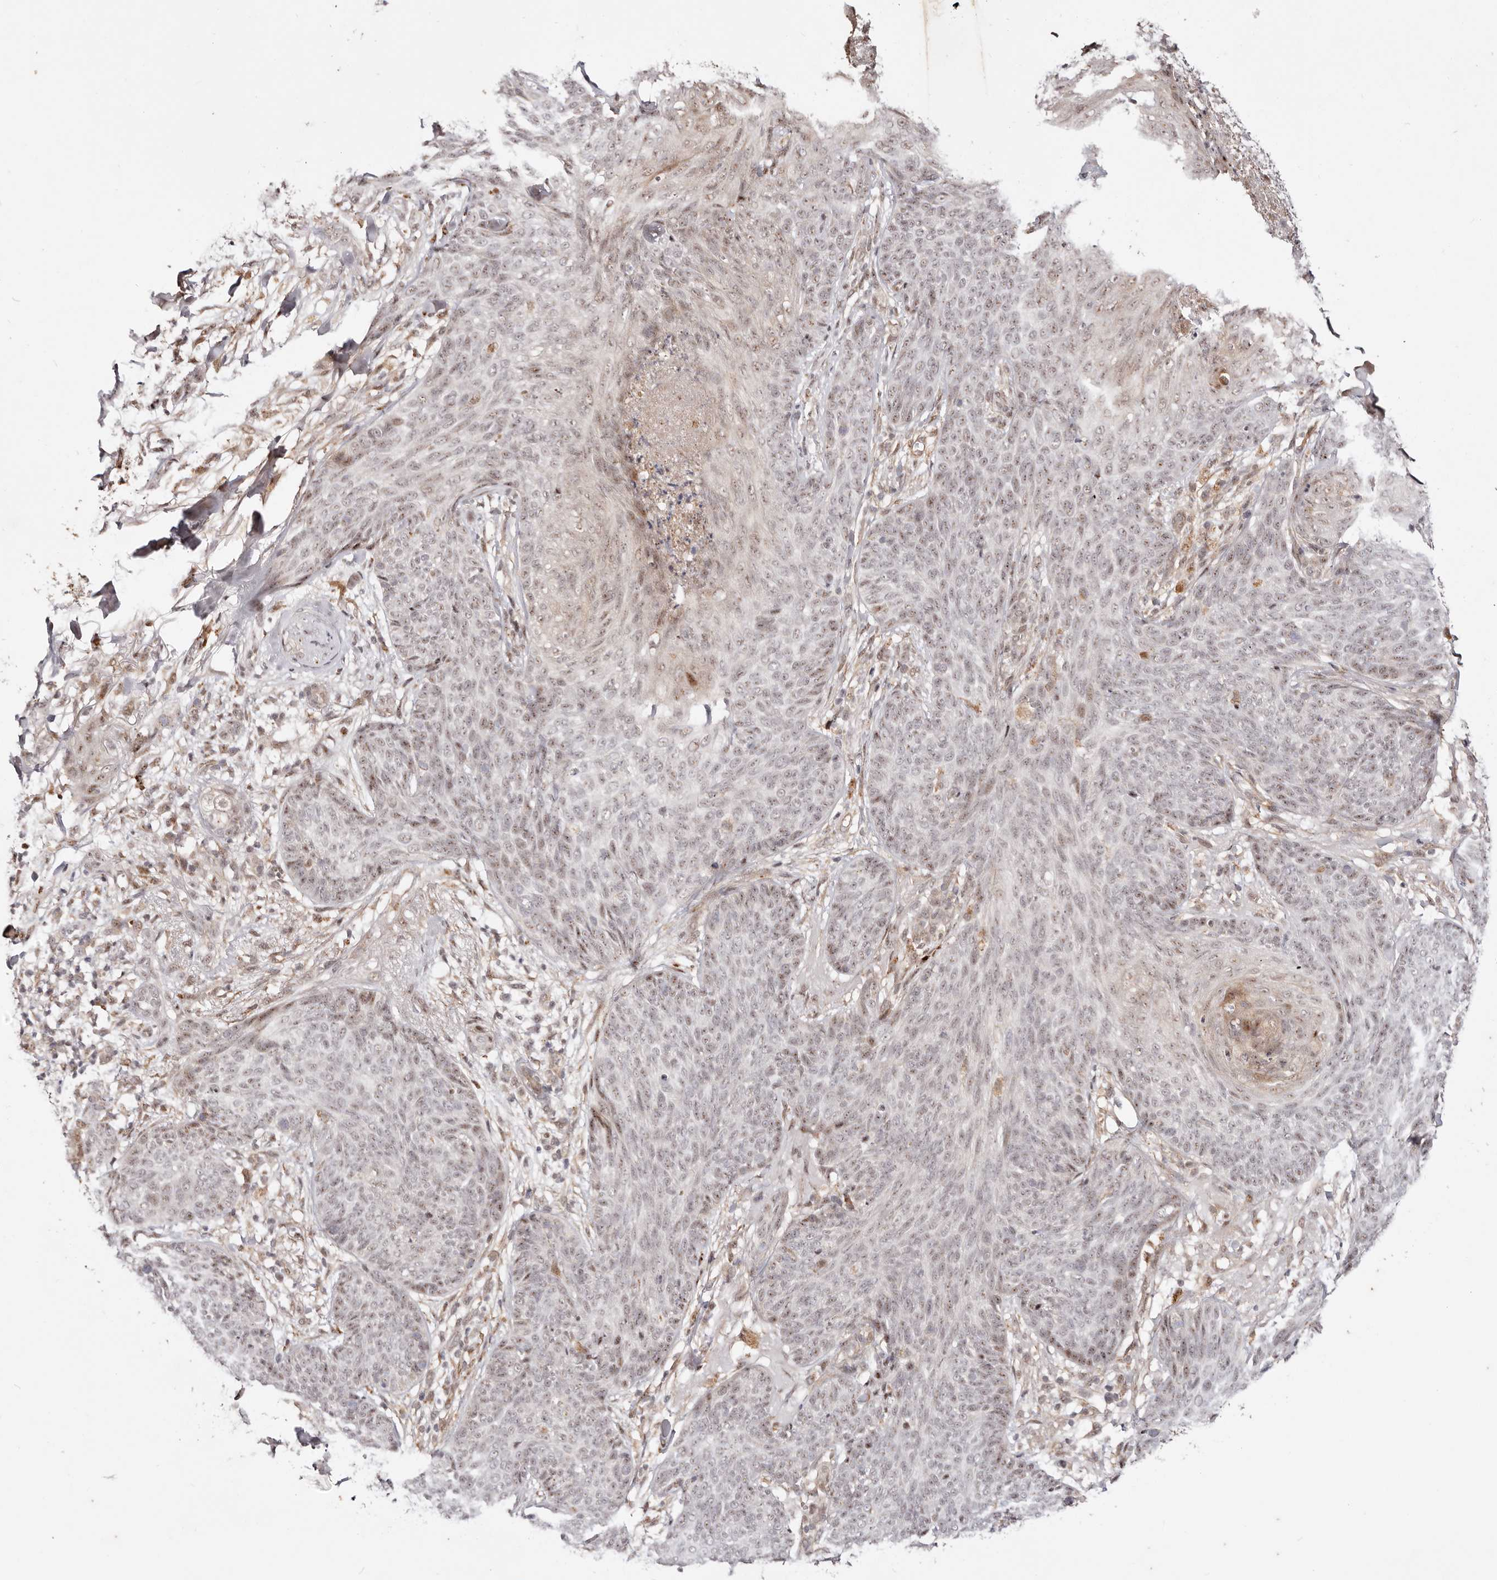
{"staining": {"intensity": "weak", "quantity": "25%-75%", "location": "nuclear"}, "tissue": "skin cancer", "cell_type": "Tumor cells", "image_type": "cancer", "snomed": [{"axis": "morphology", "description": "Basal cell carcinoma"}, {"axis": "topography", "description": "Skin"}], "caption": "Weak nuclear expression is seen in approximately 25%-75% of tumor cells in basal cell carcinoma (skin).", "gene": "WRN", "patient": {"sex": "male", "age": 85}}